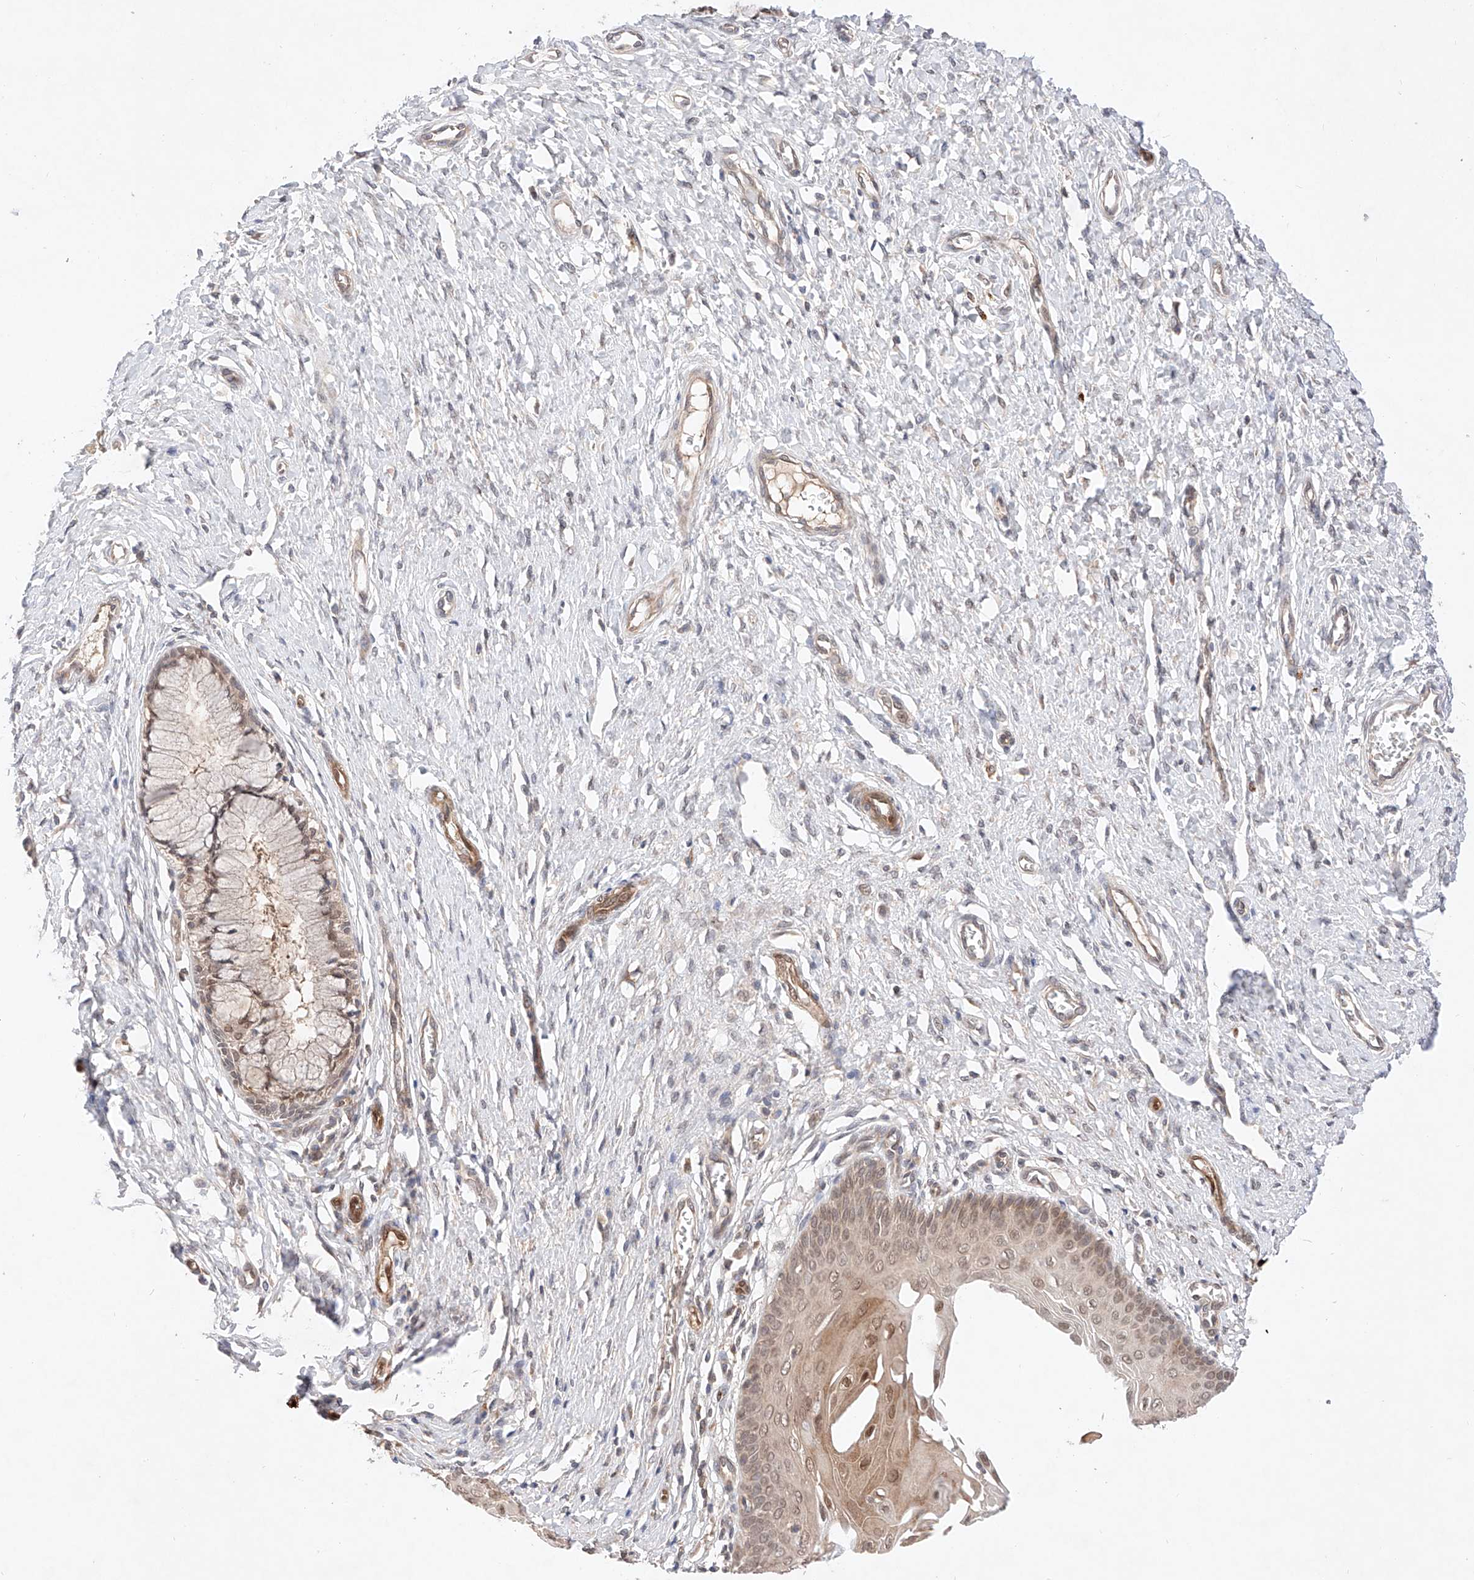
{"staining": {"intensity": "weak", "quantity": "<25%", "location": "cytoplasmic/membranous,nuclear"}, "tissue": "cervix", "cell_type": "Glandular cells", "image_type": "normal", "snomed": [{"axis": "morphology", "description": "Normal tissue, NOS"}, {"axis": "topography", "description": "Cervix"}], "caption": "A micrograph of cervix stained for a protein demonstrates no brown staining in glandular cells. Nuclei are stained in blue.", "gene": "ZNF124", "patient": {"sex": "female", "age": 55}}